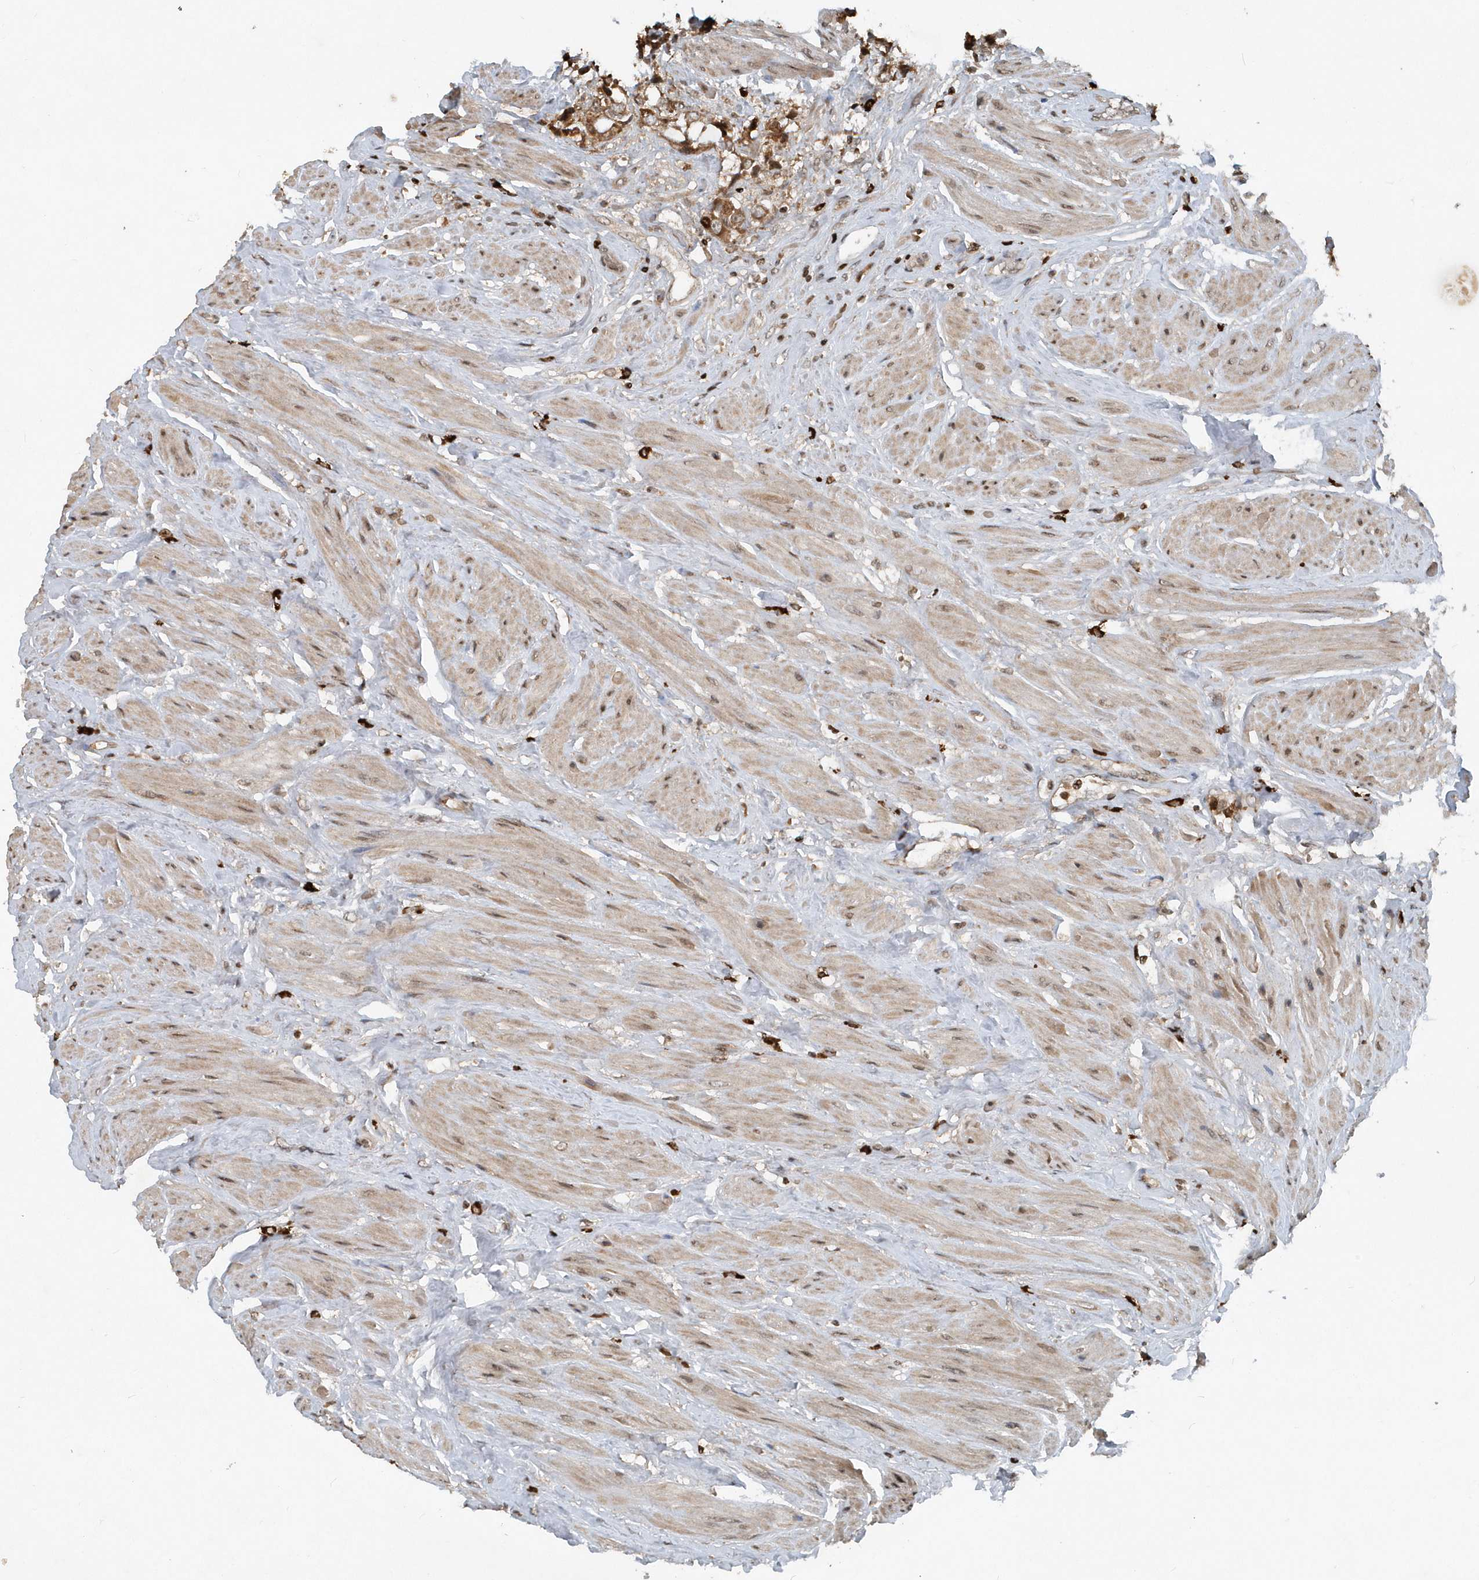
{"staining": {"intensity": "moderate", "quantity": ">75%", "location": "cytoplasmic/membranous"}, "tissue": "prostate cancer", "cell_type": "Tumor cells", "image_type": "cancer", "snomed": [{"axis": "morphology", "description": "Adenocarcinoma, High grade"}, {"axis": "topography", "description": "Prostate"}], "caption": "Protein expression analysis of prostate cancer (adenocarcinoma (high-grade)) demonstrates moderate cytoplasmic/membranous positivity in about >75% of tumor cells.", "gene": "EIF2B1", "patient": {"sex": "male", "age": 61}}